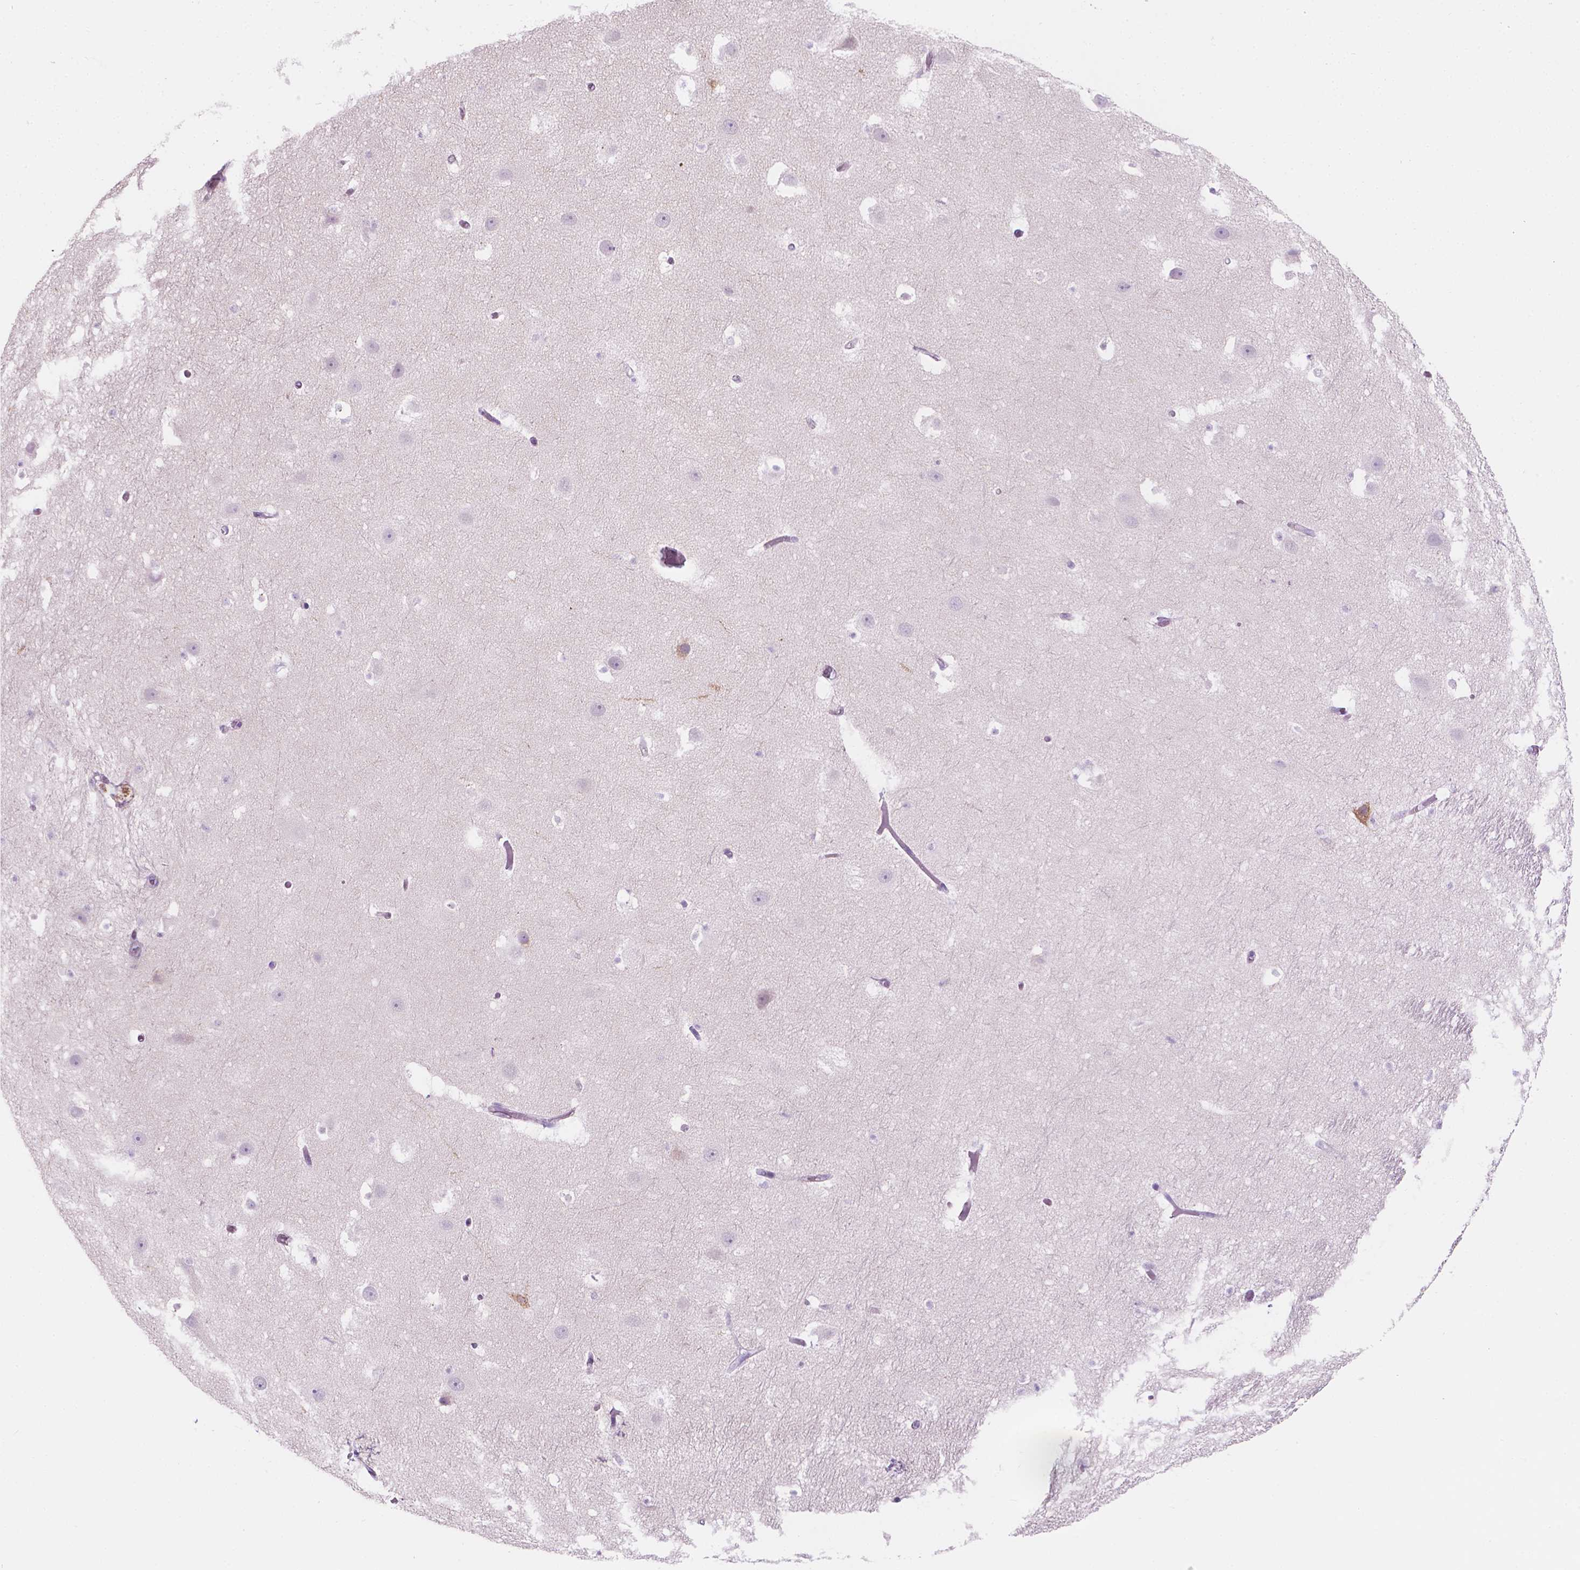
{"staining": {"intensity": "weak", "quantity": "<25%", "location": "cytoplasmic/membranous"}, "tissue": "hippocampus", "cell_type": "Glial cells", "image_type": "normal", "snomed": [{"axis": "morphology", "description": "Normal tissue, NOS"}, {"axis": "topography", "description": "Hippocampus"}], "caption": "Immunohistochemistry micrograph of normal hippocampus: hippocampus stained with DAB (3,3'-diaminobenzidine) displays no significant protein staining in glial cells. (Stains: DAB (3,3'-diaminobenzidine) immunohistochemistry with hematoxylin counter stain, Microscopy: brightfield microscopy at high magnification).", "gene": "NOS1AP", "patient": {"sex": "male", "age": 26}}